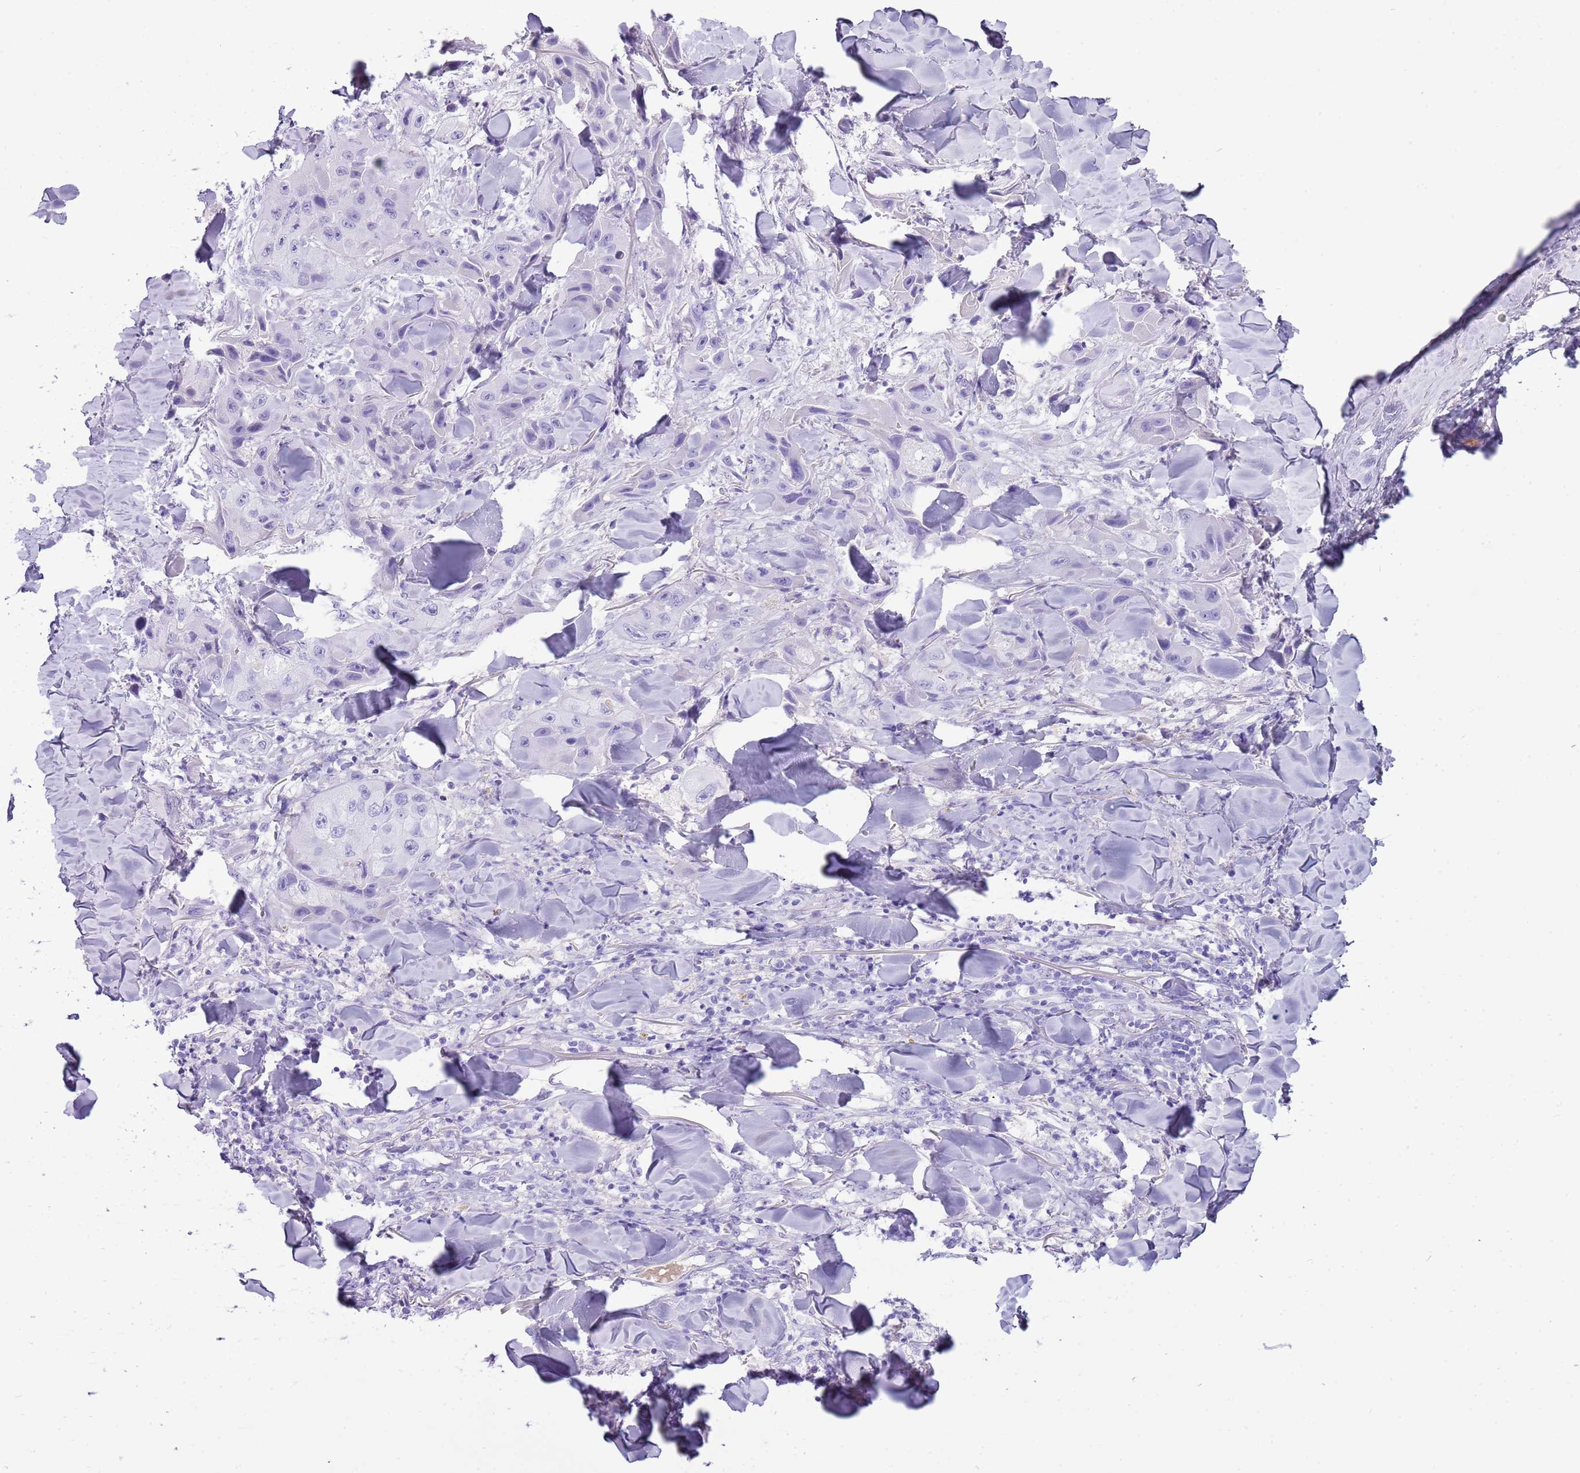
{"staining": {"intensity": "negative", "quantity": "none", "location": "none"}, "tissue": "skin cancer", "cell_type": "Tumor cells", "image_type": "cancer", "snomed": [{"axis": "morphology", "description": "Squamous cell carcinoma, NOS"}, {"axis": "topography", "description": "Skin"}, {"axis": "topography", "description": "Subcutis"}], "caption": "Skin squamous cell carcinoma stained for a protein using IHC demonstrates no expression tumor cells.", "gene": "IGKV3D-11", "patient": {"sex": "male", "age": 73}}